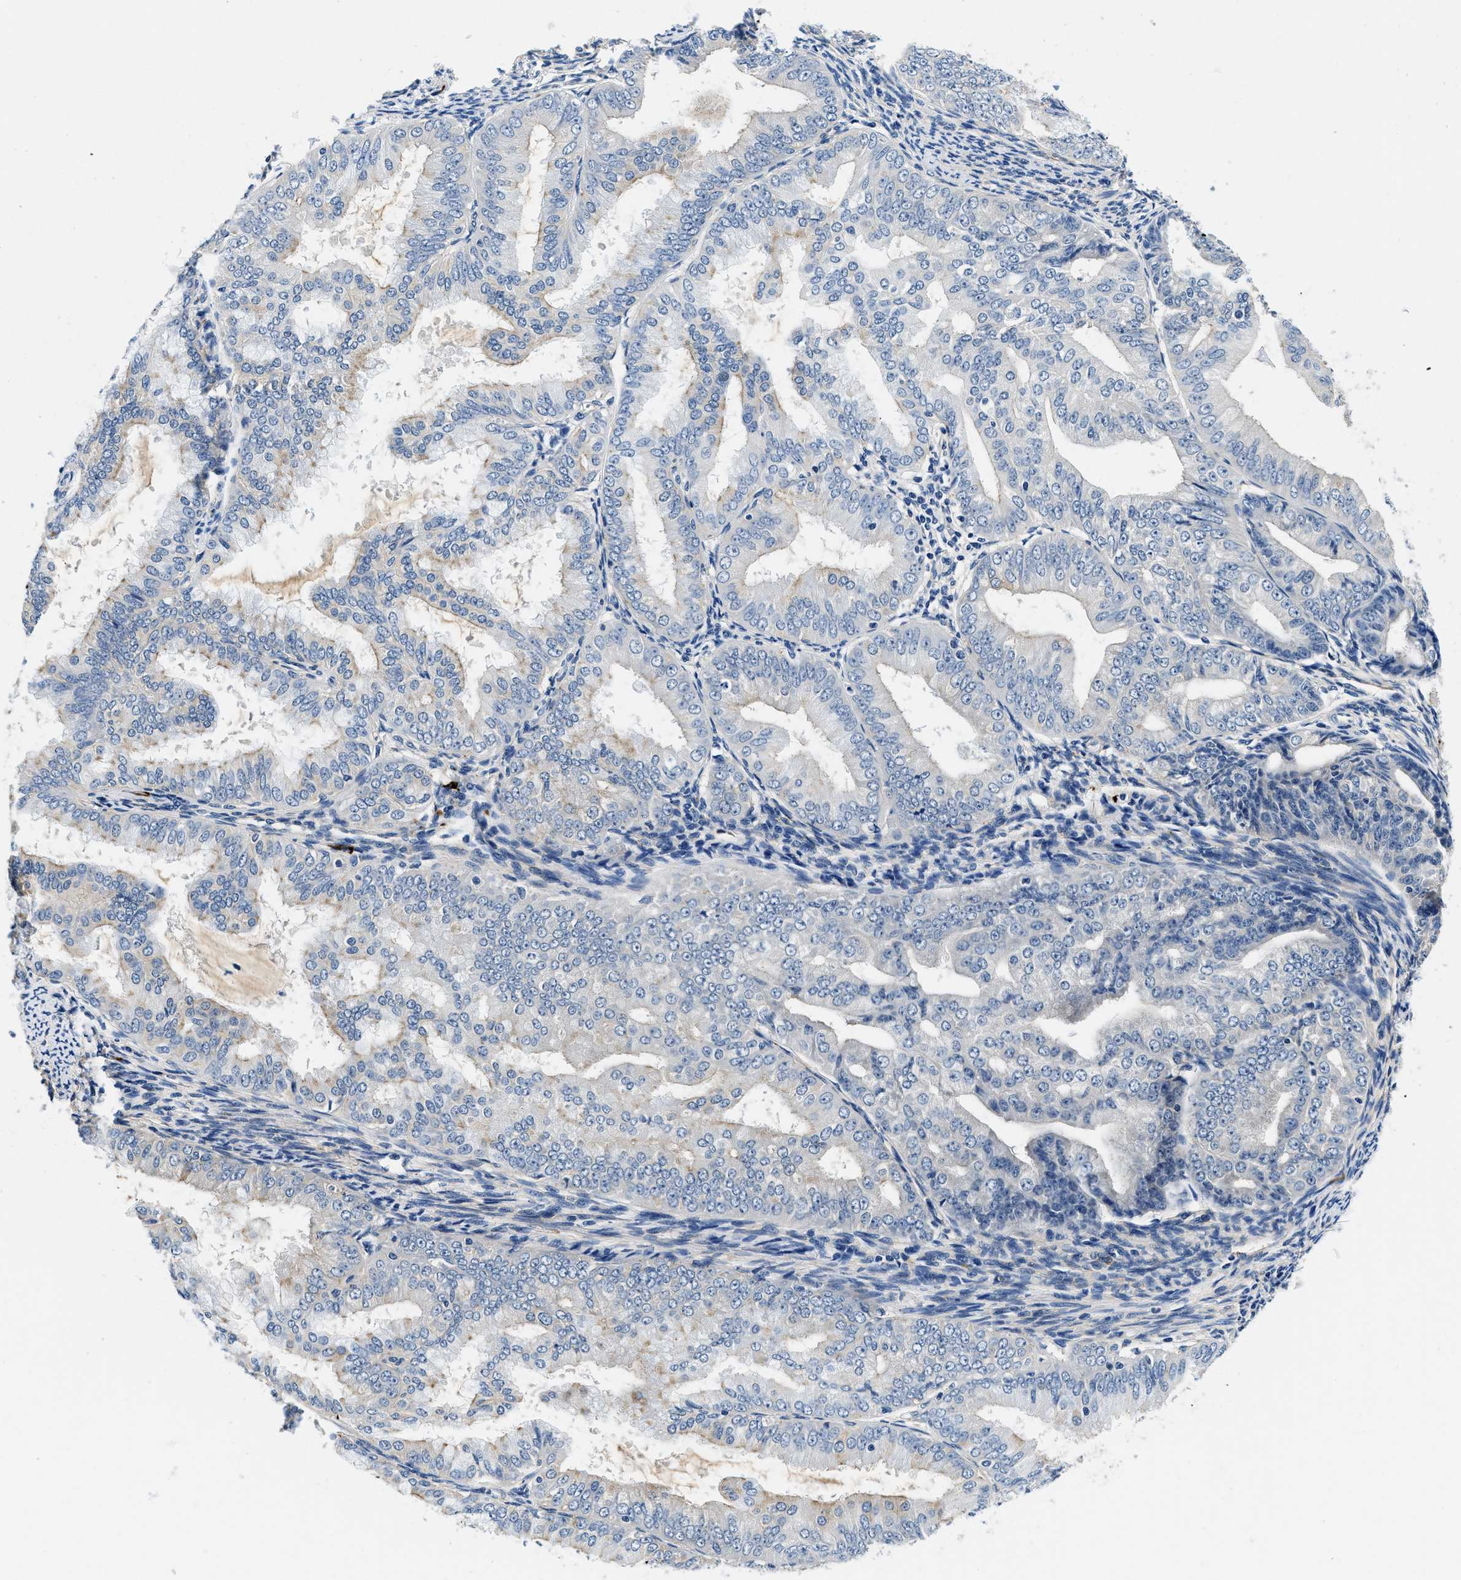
{"staining": {"intensity": "weak", "quantity": "<25%", "location": "cytoplasmic/membranous"}, "tissue": "endometrial cancer", "cell_type": "Tumor cells", "image_type": "cancer", "snomed": [{"axis": "morphology", "description": "Adenocarcinoma, NOS"}, {"axis": "topography", "description": "Endometrium"}], "caption": "Immunohistochemical staining of endometrial adenocarcinoma reveals no significant staining in tumor cells. The staining is performed using DAB (3,3'-diaminobenzidine) brown chromogen with nuclei counter-stained in using hematoxylin.", "gene": "ZFAND3", "patient": {"sex": "female", "age": 63}}